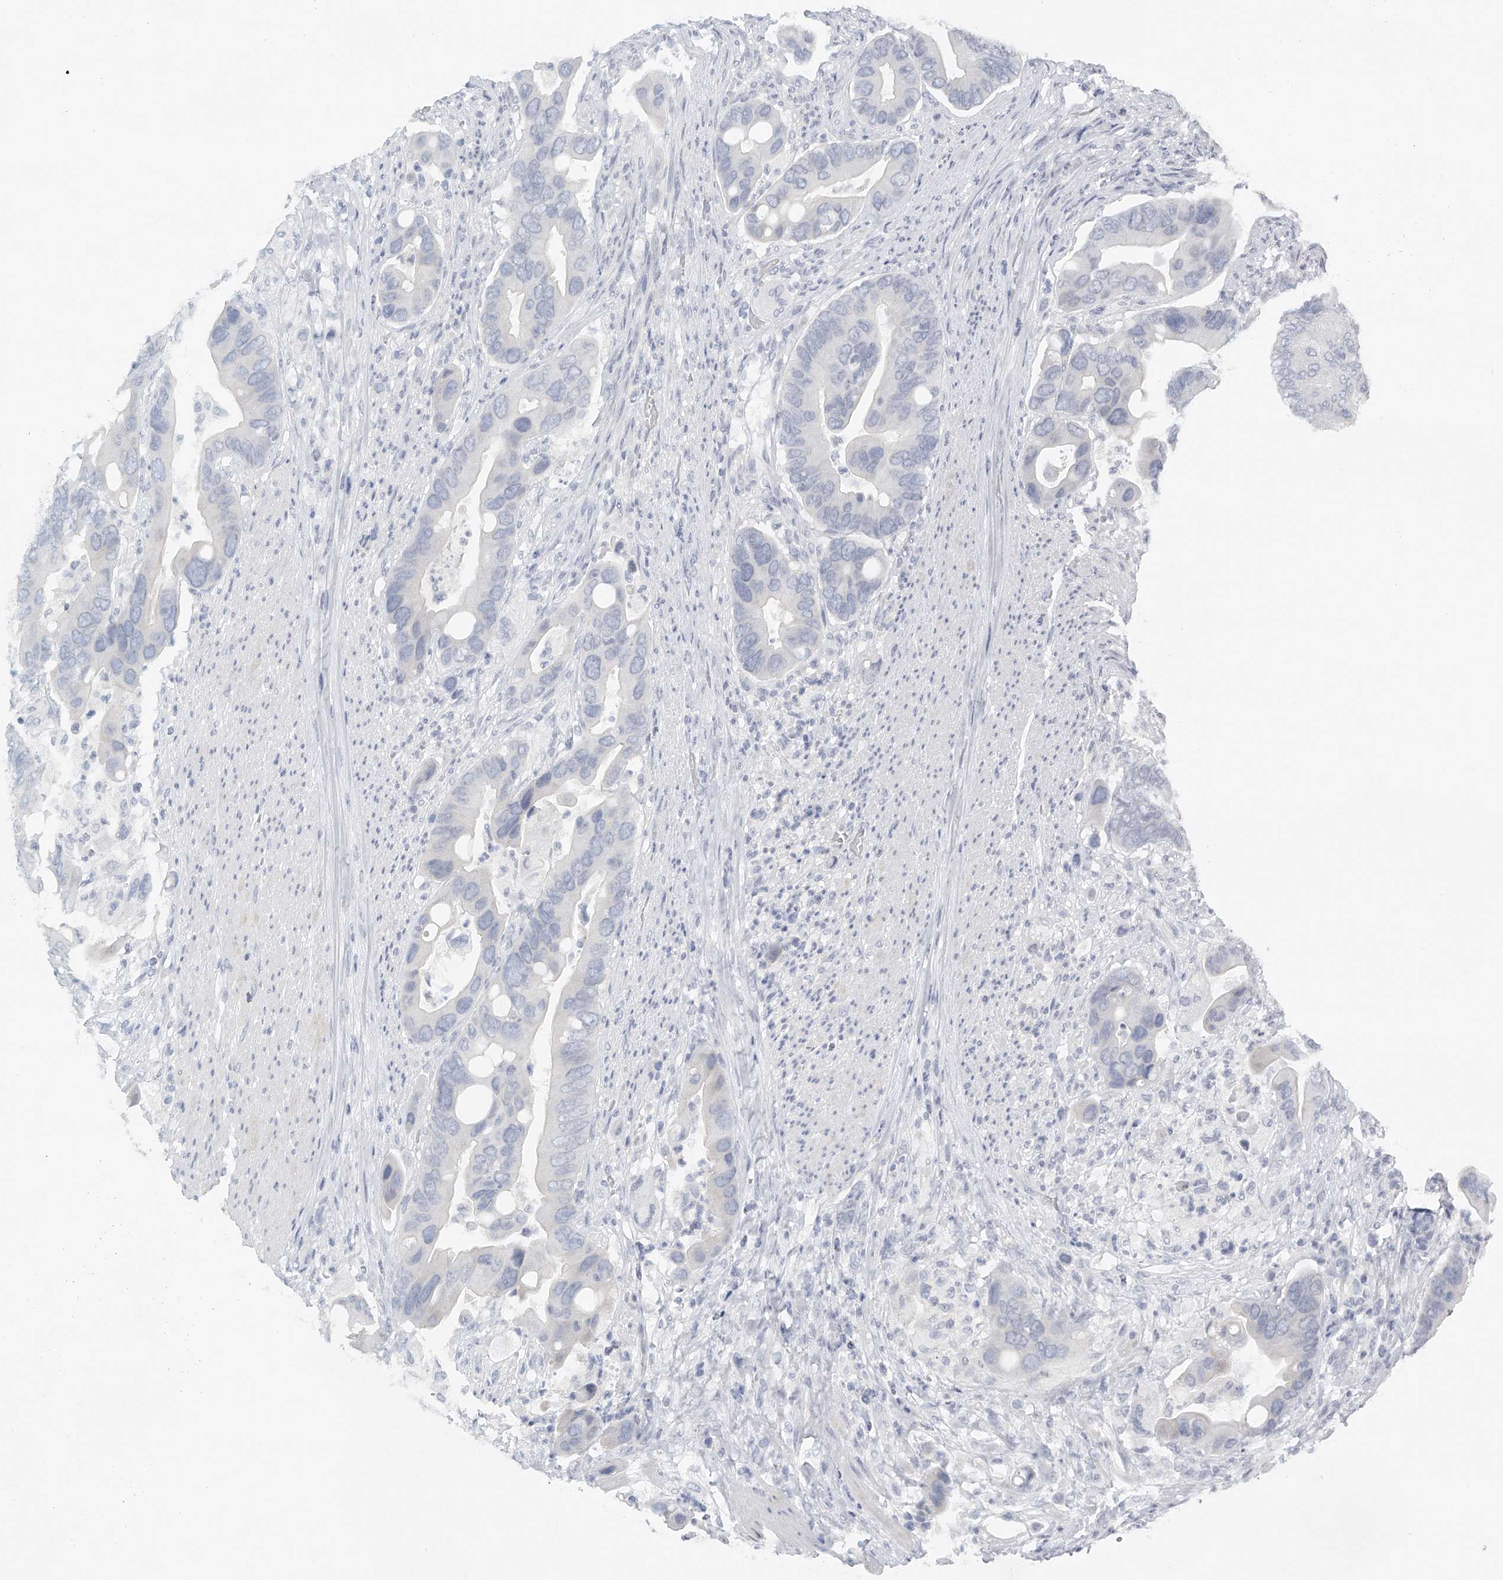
{"staining": {"intensity": "negative", "quantity": "none", "location": "none"}, "tissue": "colorectal cancer", "cell_type": "Tumor cells", "image_type": "cancer", "snomed": [{"axis": "morphology", "description": "Adenocarcinoma, NOS"}, {"axis": "topography", "description": "Rectum"}], "caption": "The photomicrograph displays no staining of tumor cells in colorectal cancer (adenocarcinoma).", "gene": "FAT2", "patient": {"sex": "female", "age": 57}}